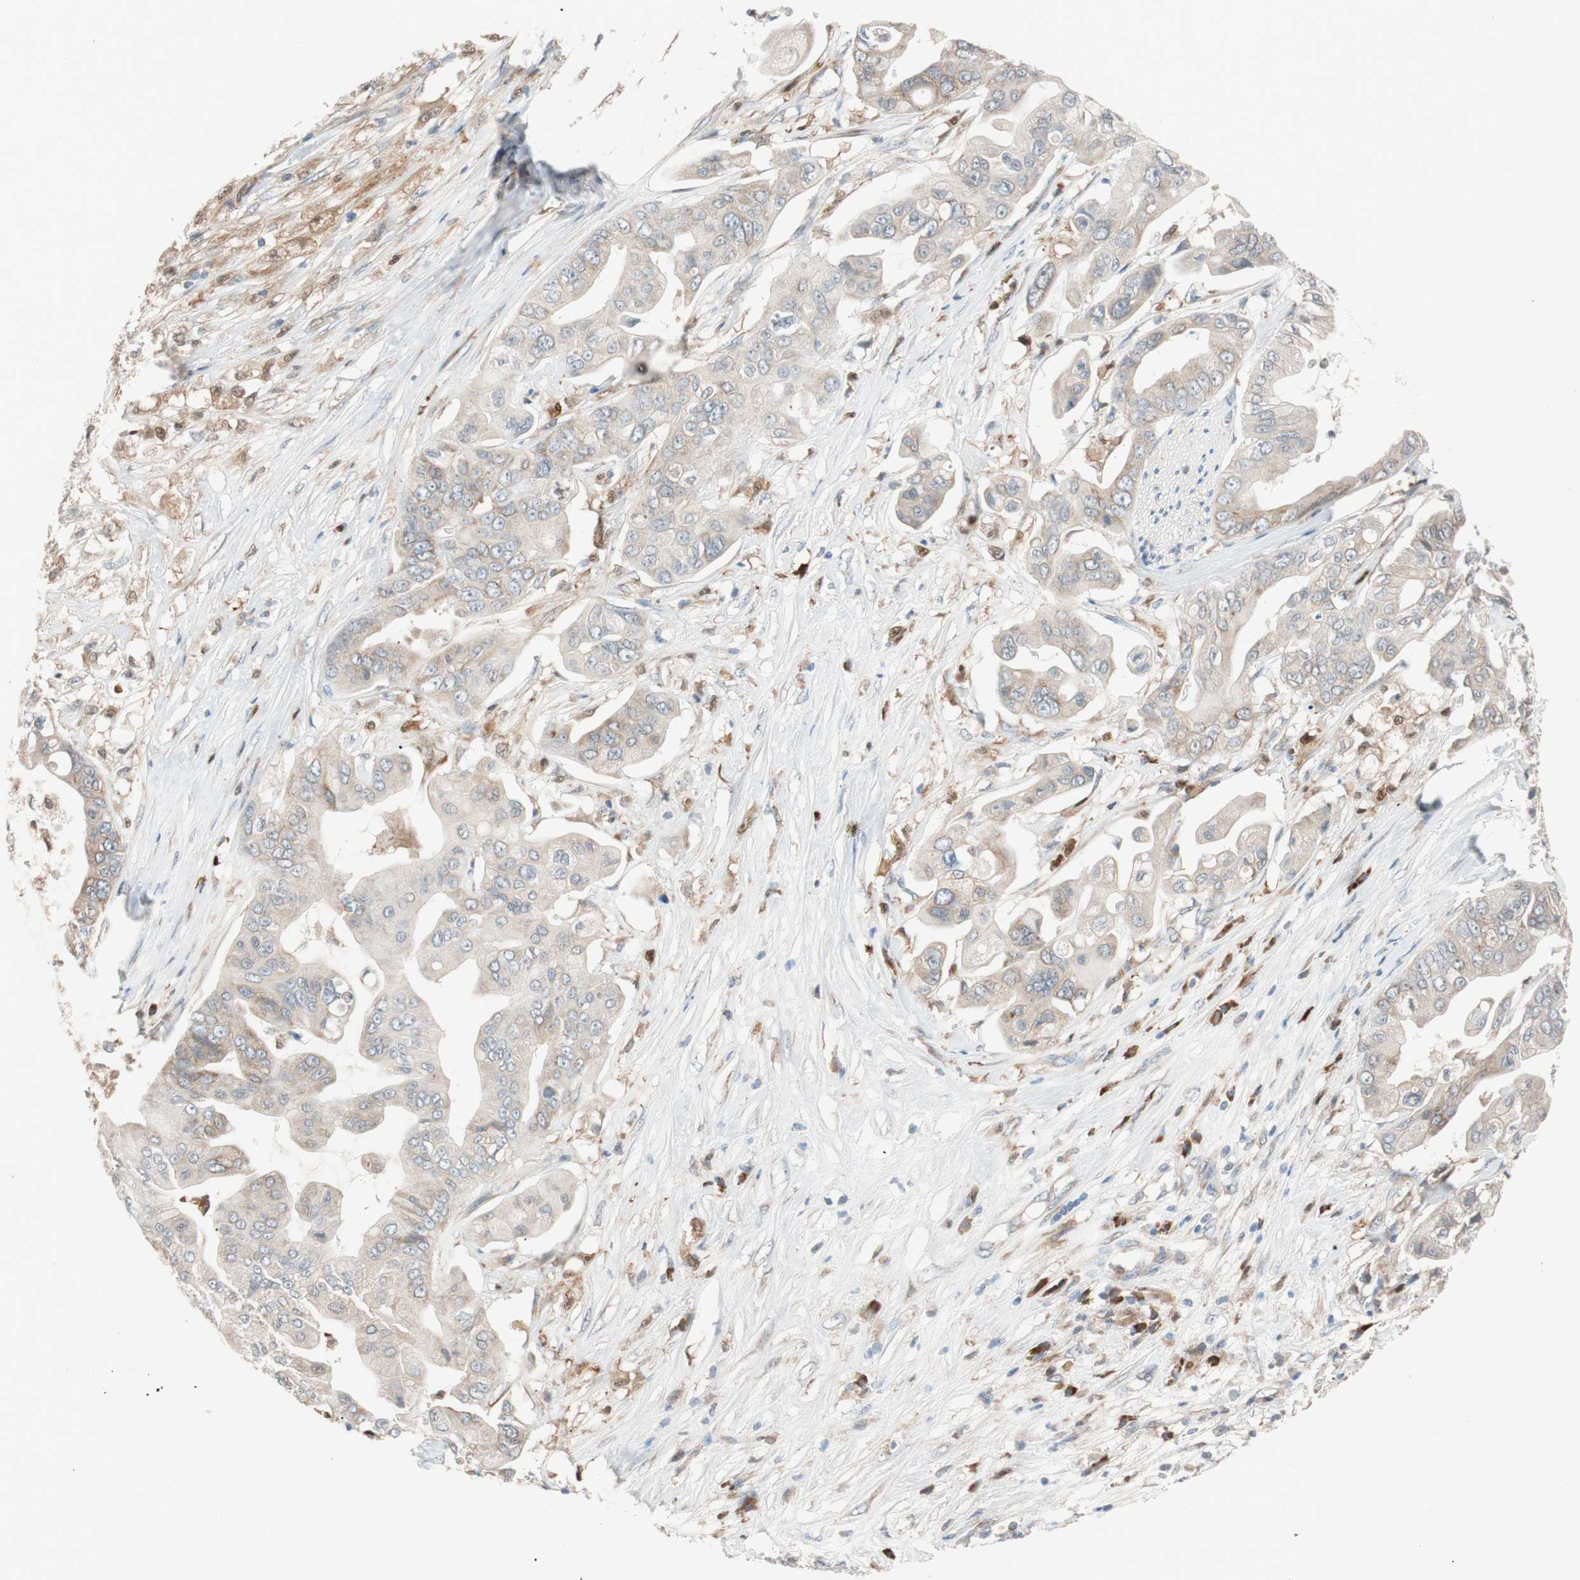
{"staining": {"intensity": "weak", "quantity": ">75%", "location": "cytoplasmic/membranous"}, "tissue": "pancreatic cancer", "cell_type": "Tumor cells", "image_type": "cancer", "snomed": [{"axis": "morphology", "description": "Adenocarcinoma, NOS"}, {"axis": "topography", "description": "Pancreas"}], "caption": "A low amount of weak cytoplasmic/membranous positivity is seen in approximately >75% of tumor cells in pancreatic adenocarcinoma tissue.", "gene": "FAAH", "patient": {"sex": "female", "age": 75}}